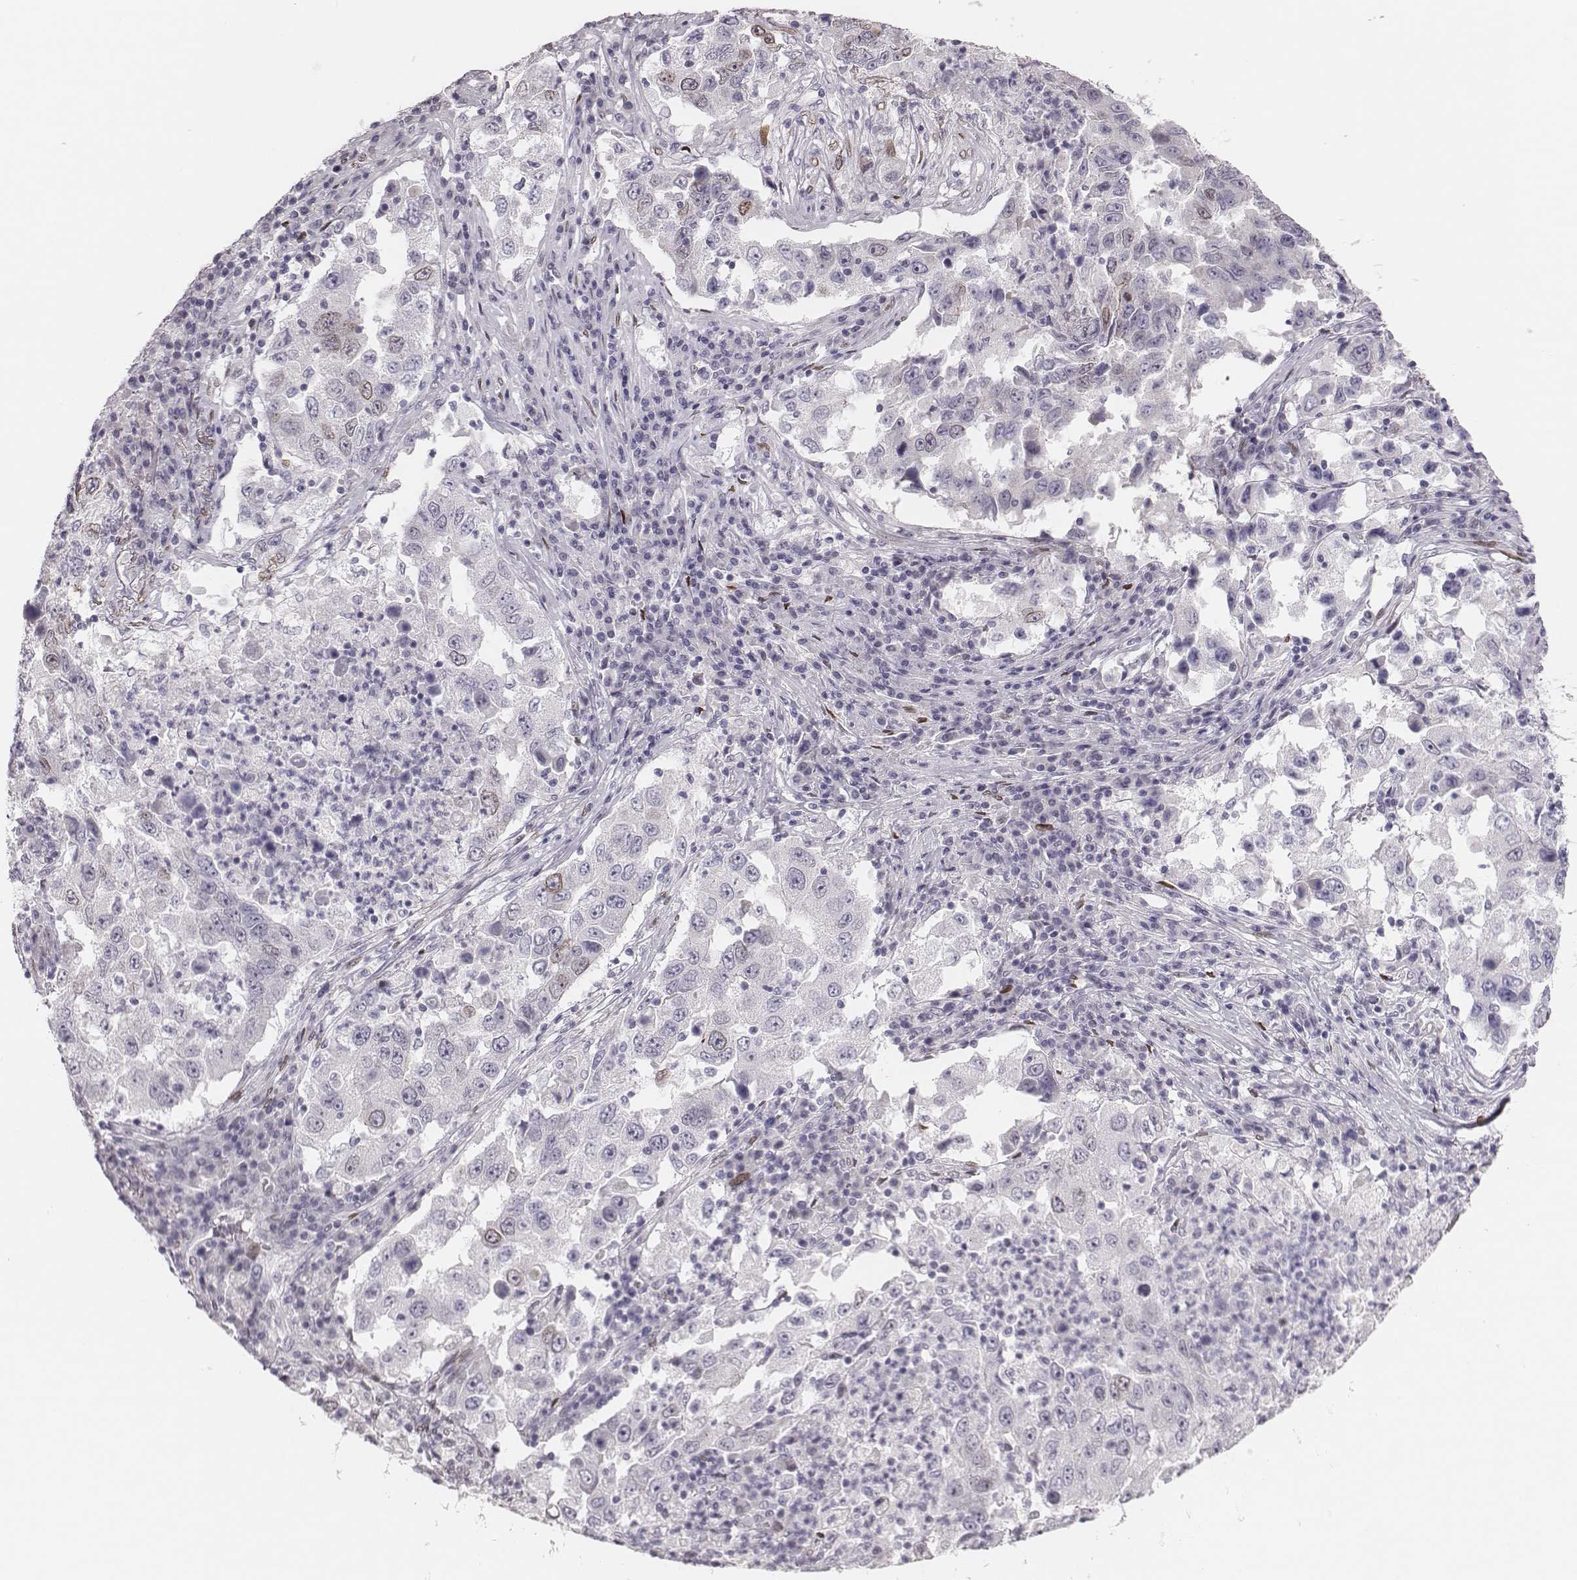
{"staining": {"intensity": "negative", "quantity": "none", "location": "none"}, "tissue": "lung cancer", "cell_type": "Tumor cells", "image_type": "cancer", "snomed": [{"axis": "morphology", "description": "Adenocarcinoma, NOS"}, {"axis": "topography", "description": "Lung"}], "caption": "DAB immunohistochemical staining of adenocarcinoma (lung) demonstrates no significant positivity in tumor cells.", "gene": "ADGRF4", "patient": {"sex": "male", "age": 73}}